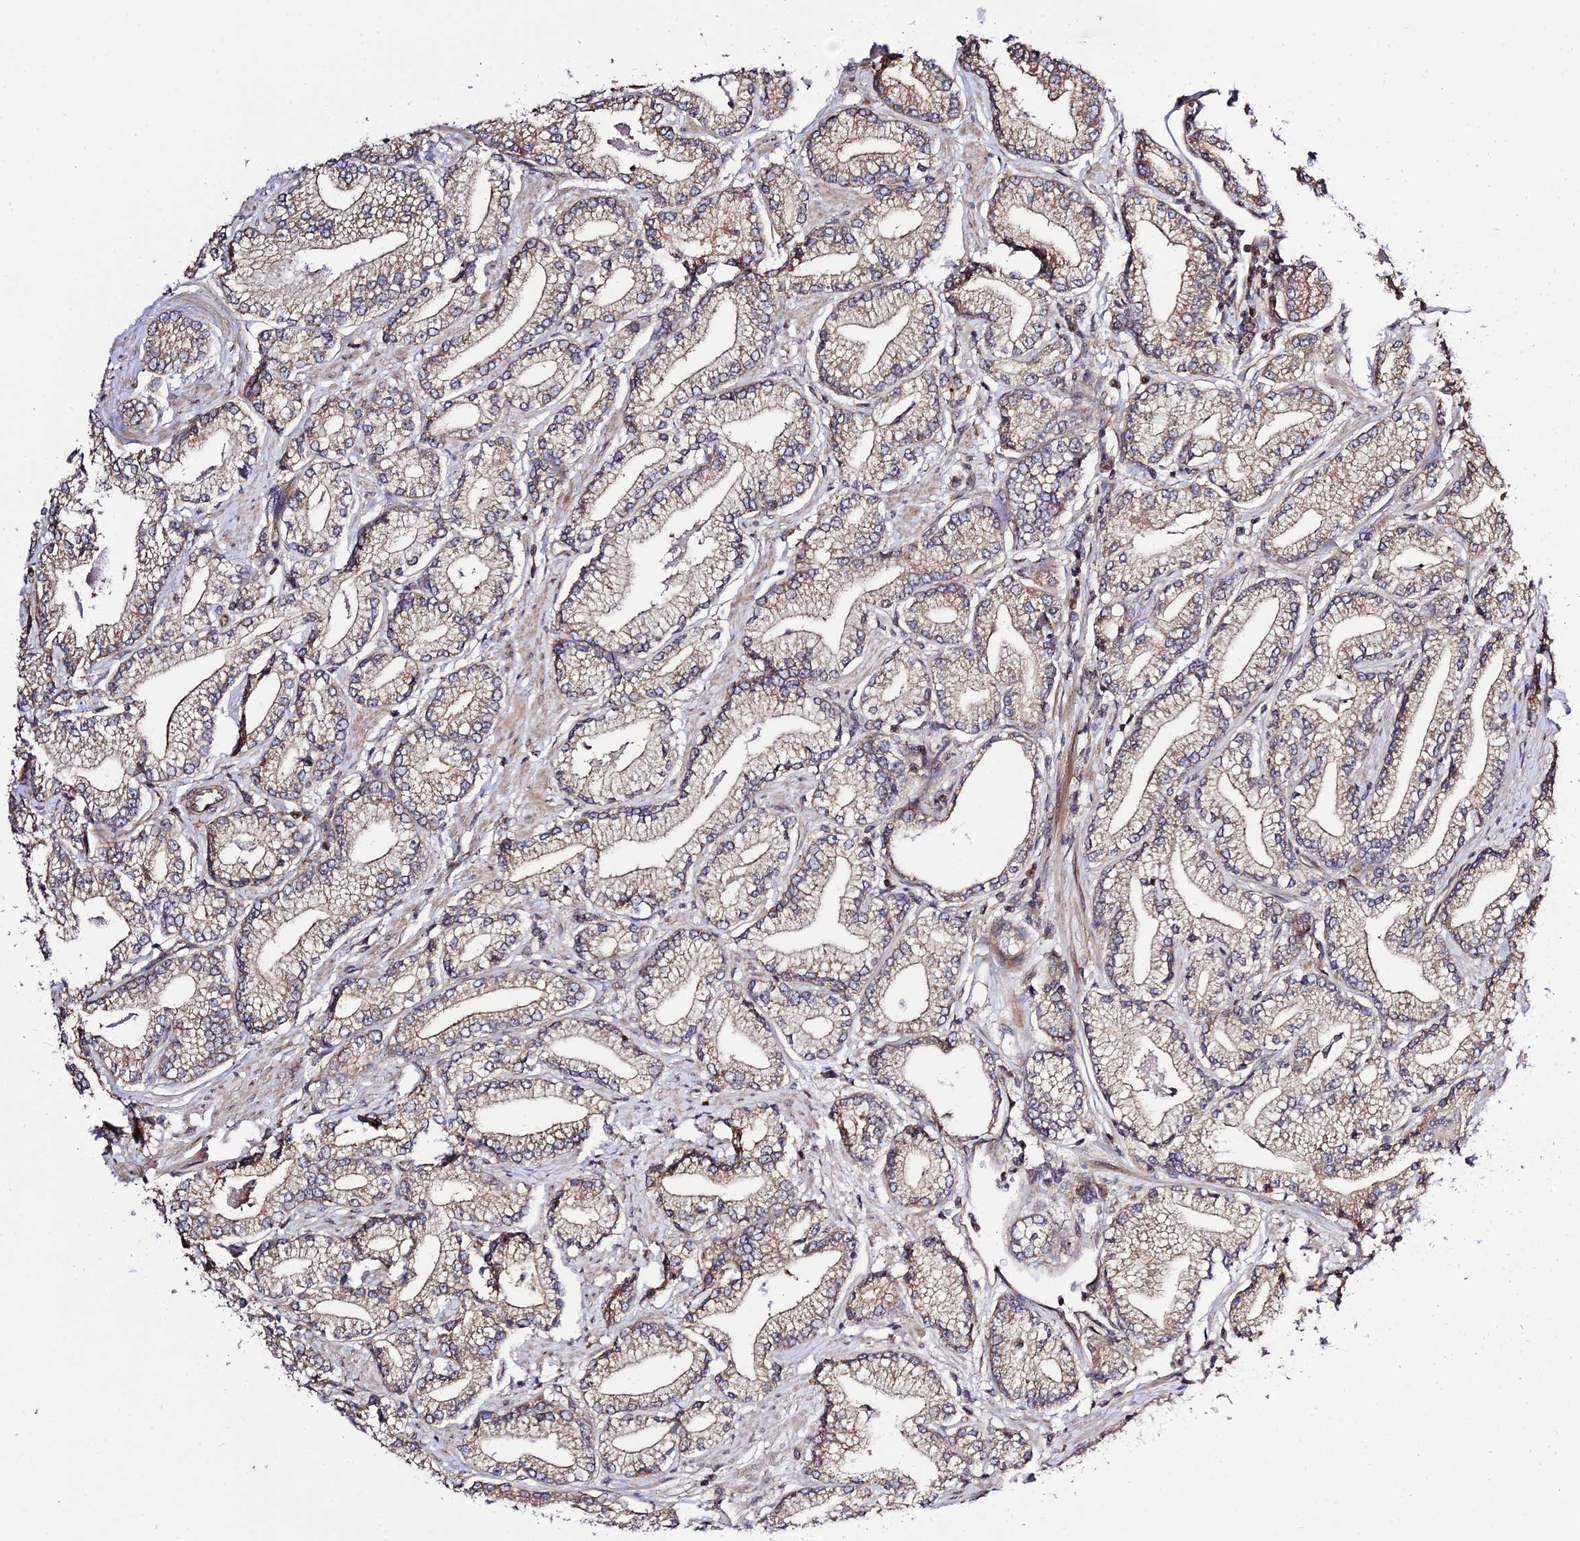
{"staining": {"intensity": "moderate", "quantity": "25%-75%", "location": "cytoplasmic/membranous"}, "tissue": "prostate cancer", "cell_type": "Tumor cells", "image_type": "cancer", "snomed": [{"axis": "morphology", "description": "Adenocarcinoma, High grade"}, {"axis": "topography", "description": "Prostate"}], "caption": "There is medium levels of moderate cytoplasmic/membranous positivity in tumor cells of prostate adenocarcinoma (high-grade), as demonstrated by immunohistochemical staining (brown color).", "gene": "SMG6", "patient": {"sex": "male", "age": 67}}